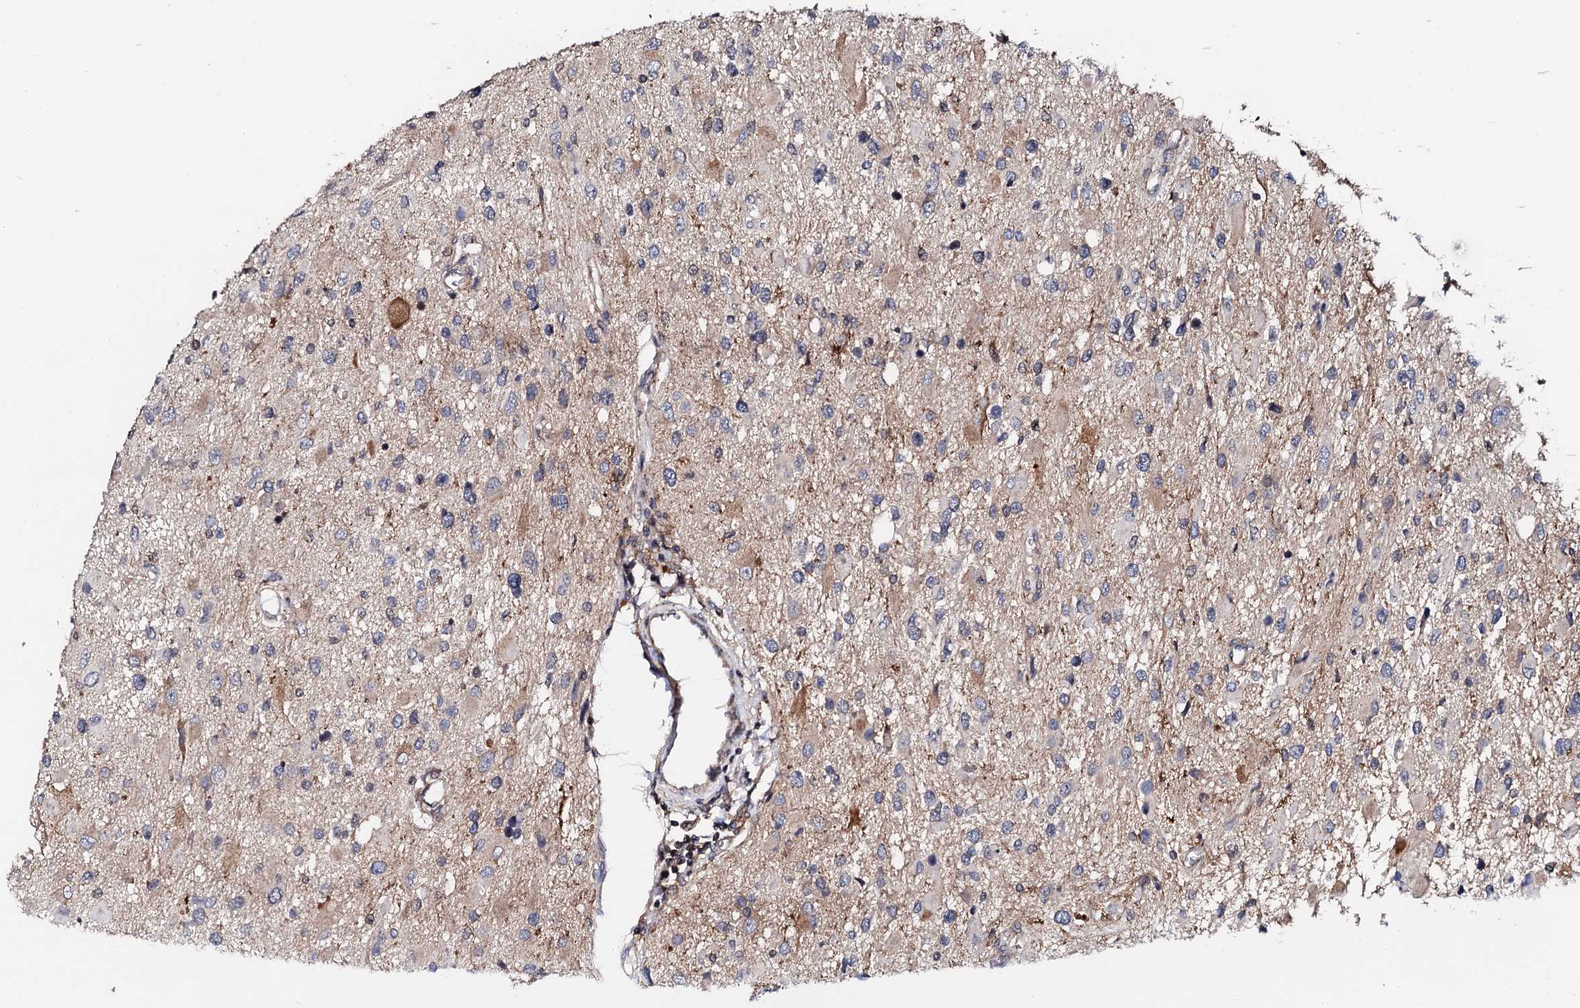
{"staining": {"intensity": "negative", "quantity": "none", "location": "none"}, "tissue": "glioma", "cell_type": "Tumor cells", "image_type": "cancer", "snomed": [{"axis": "morphology", "description": "Glioma, malignant, High grade"}, {"axis": "topography", "description": "Brain"}], "caption": "An image of human malignant glioma (high-grade) is negative for staining in tumor cells.", "gene": "EDC3", "patient": {"sex": "male", "age": 53}}